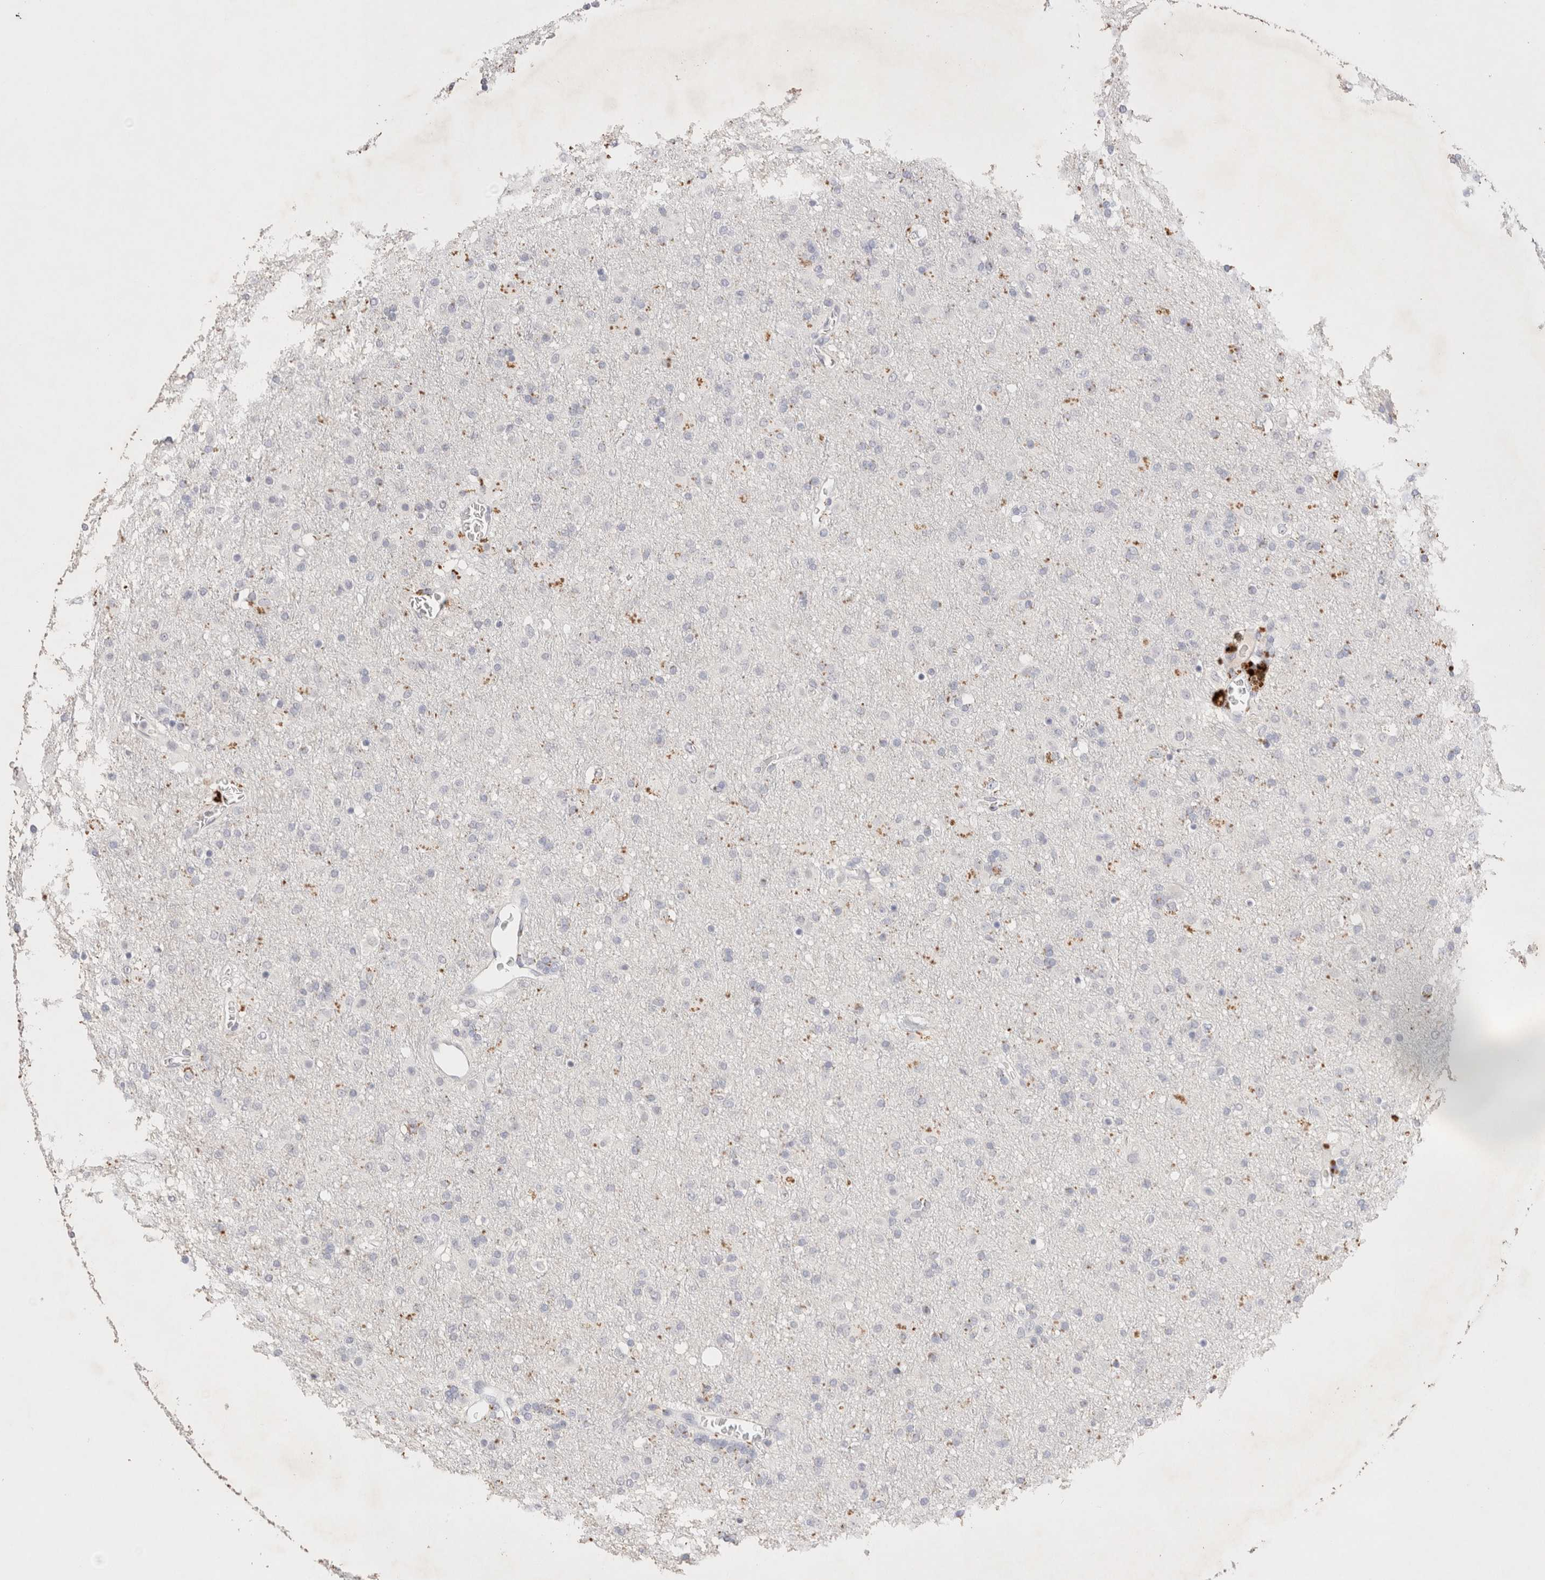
{"staining": {"intensity": "negative", "quantity": "none", "location": "none"}, "tissue": "glioma", "cell_type": "Tumor cells", "image_type": "cancer", "snomed": [{"axis": "morphology", "description": "Glioma, malignant, Low grade"}, {"axis": "topography", "description": "Brain"}], "caption": "Immunohistochemistry histopathology image of human glioma stained for a protein (brown), which exhibits no expression in tumor cells.", "gene": "EPCAM", "patient": {"sex": "male", "age": 65}}